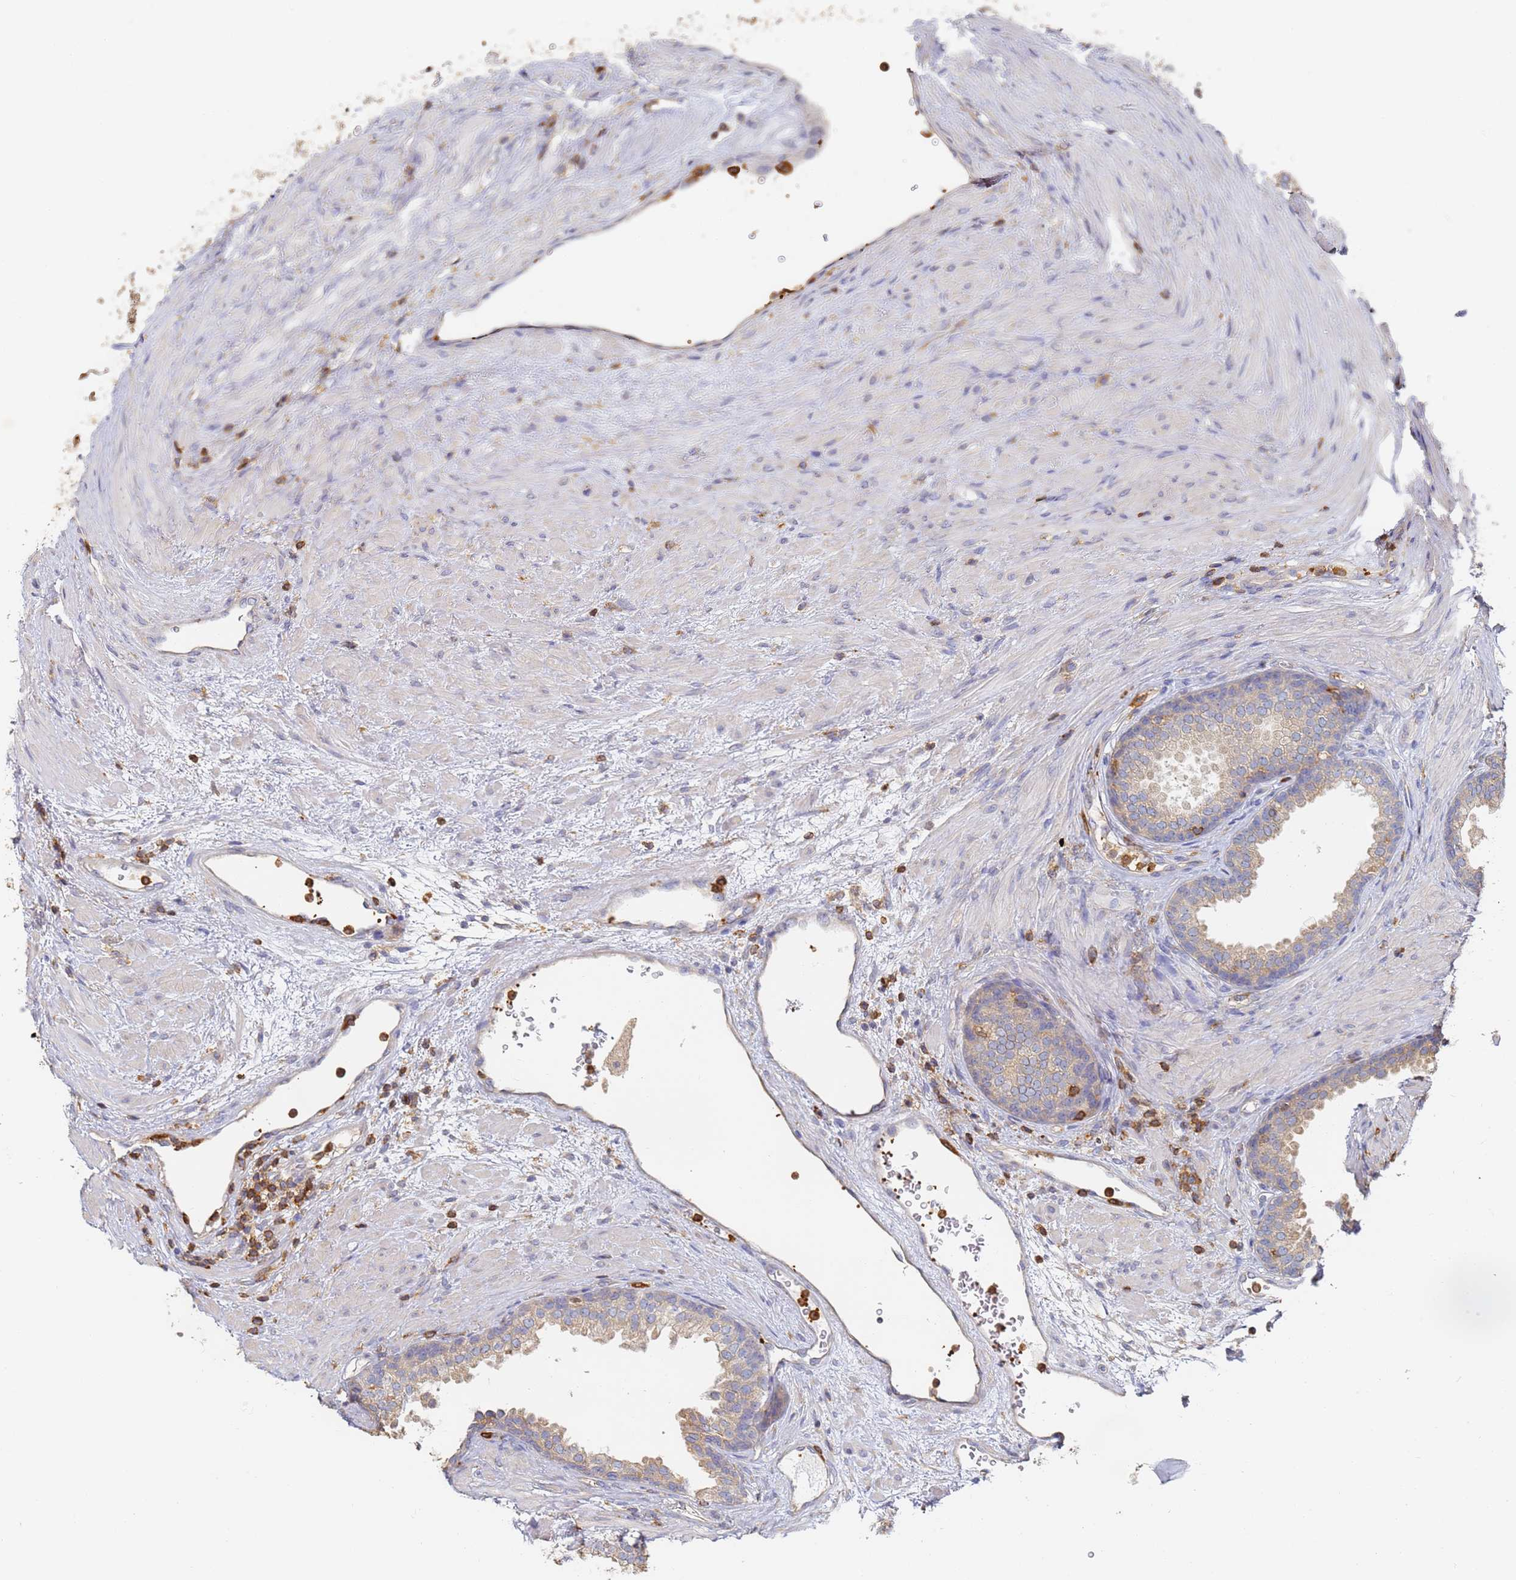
{"staining": {"intensity": "moderate", "quantity": "<25%", "location": "cytoplasmic/membranous"}, "tissue": "prostate", "cell_type": "Glandular cells", "image_type": "normal", "snomed": [{"axis": "morphology", "description": "Normal tissue, NOS"}, {"axis": "topography", "description": "Prostate"}], "caption": "IHC (DAB (3,3'-diaminobenzidine)) staining of unremarkable prostate reveals moderate cytoplasmic/membranous protein positivity in approximately <25% of glandular cells. Nuclei are stained in blue.", "gene": "BIN2", "patient": {"sex": "male", "age": 76}}